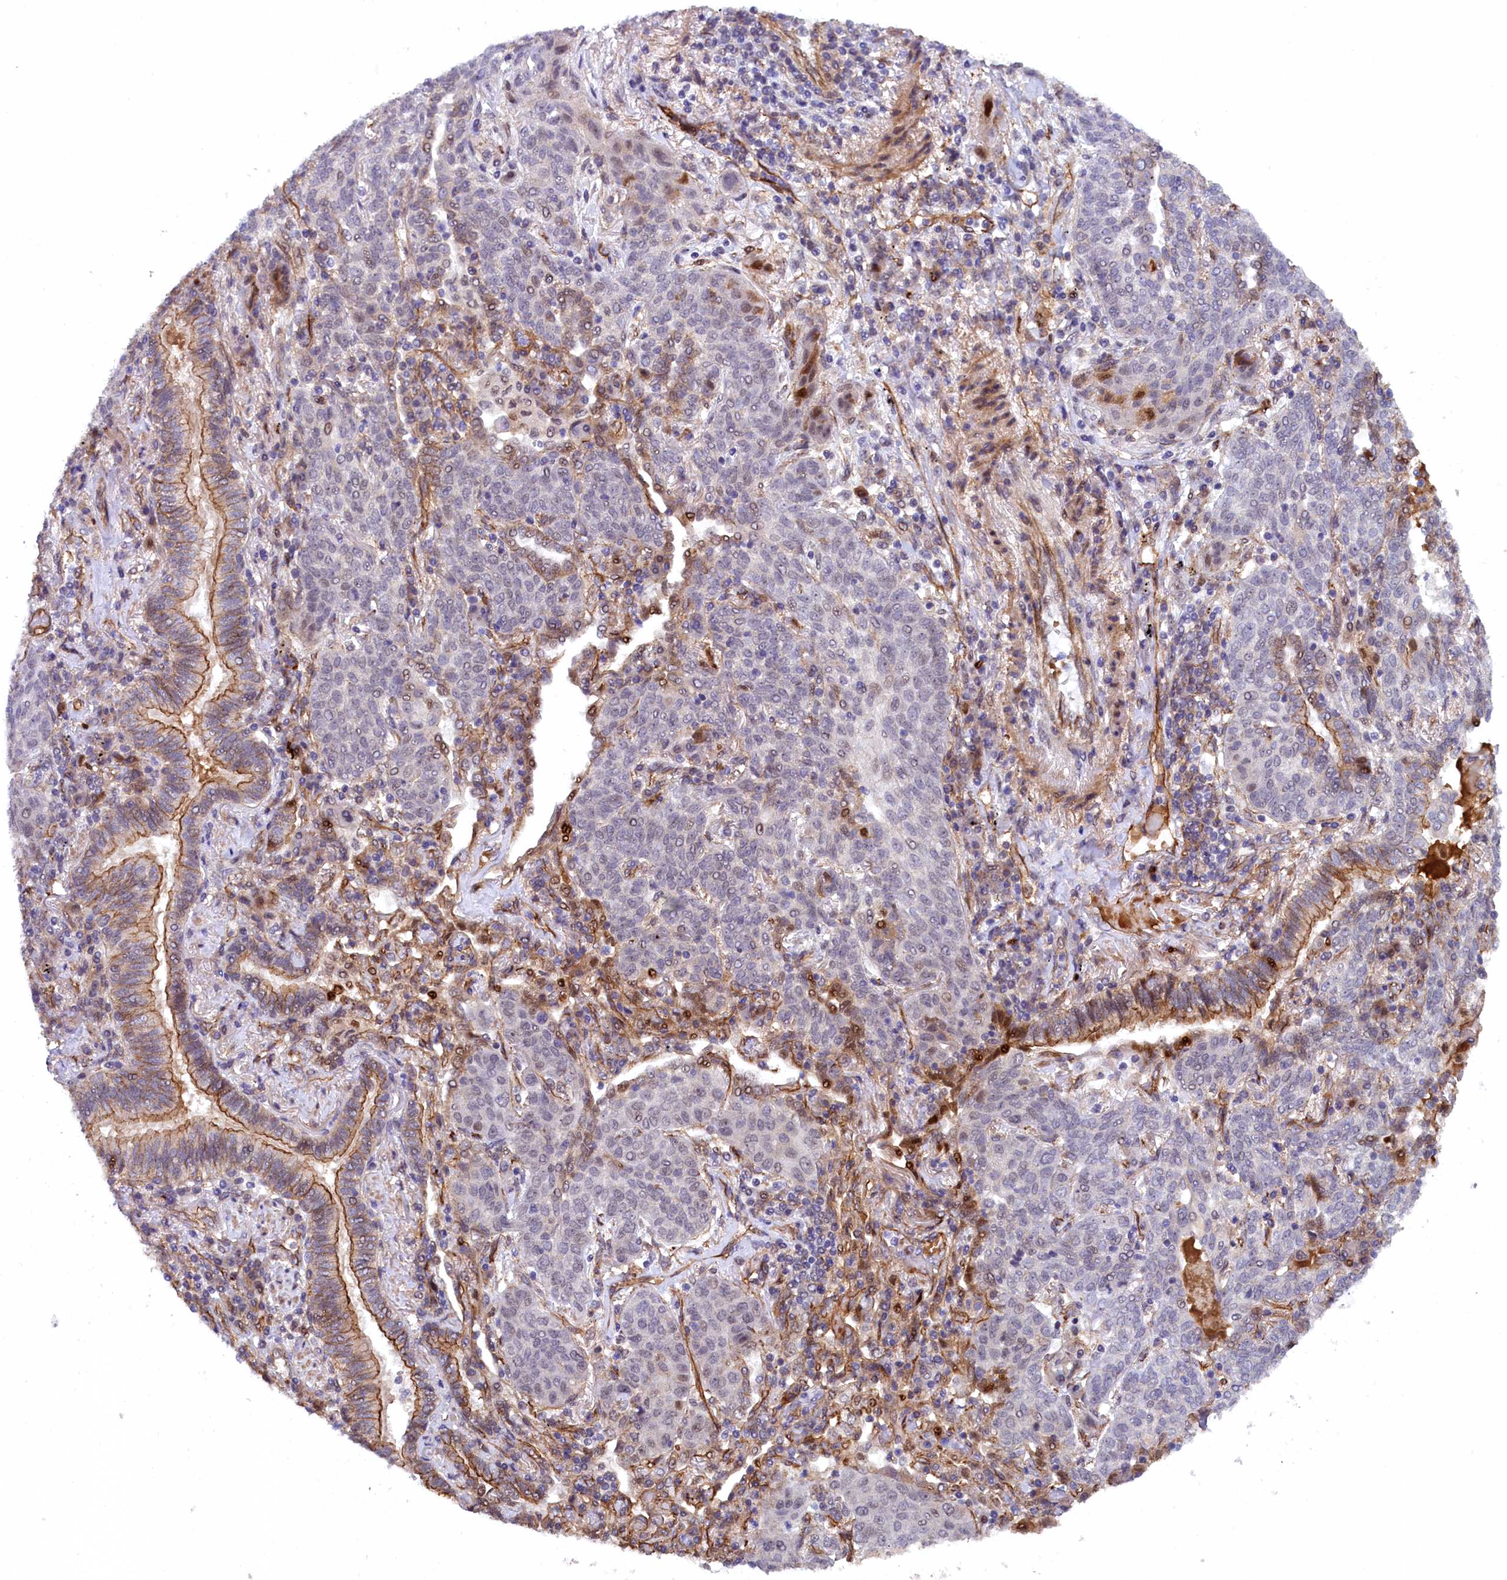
{"staining": {"intensity": "negative", "quantity": "none", "location": "none"}, "tissue": "lung cancer", "cell_type": "Tumor cells", "image_type": "cancer", "snomed": [{"axis": "morphology", "description": "Squamous cell carcinoma, NOS"}, {"axis": "topography", "description": "Lung"}], "caption": "Immunohistochemistry image of human lung cancer stained for a protein (brown), which reveals no positivity in tumor cells.", "gene": "ARL14EP", "patient": {"sex": "female", "age": 70}}